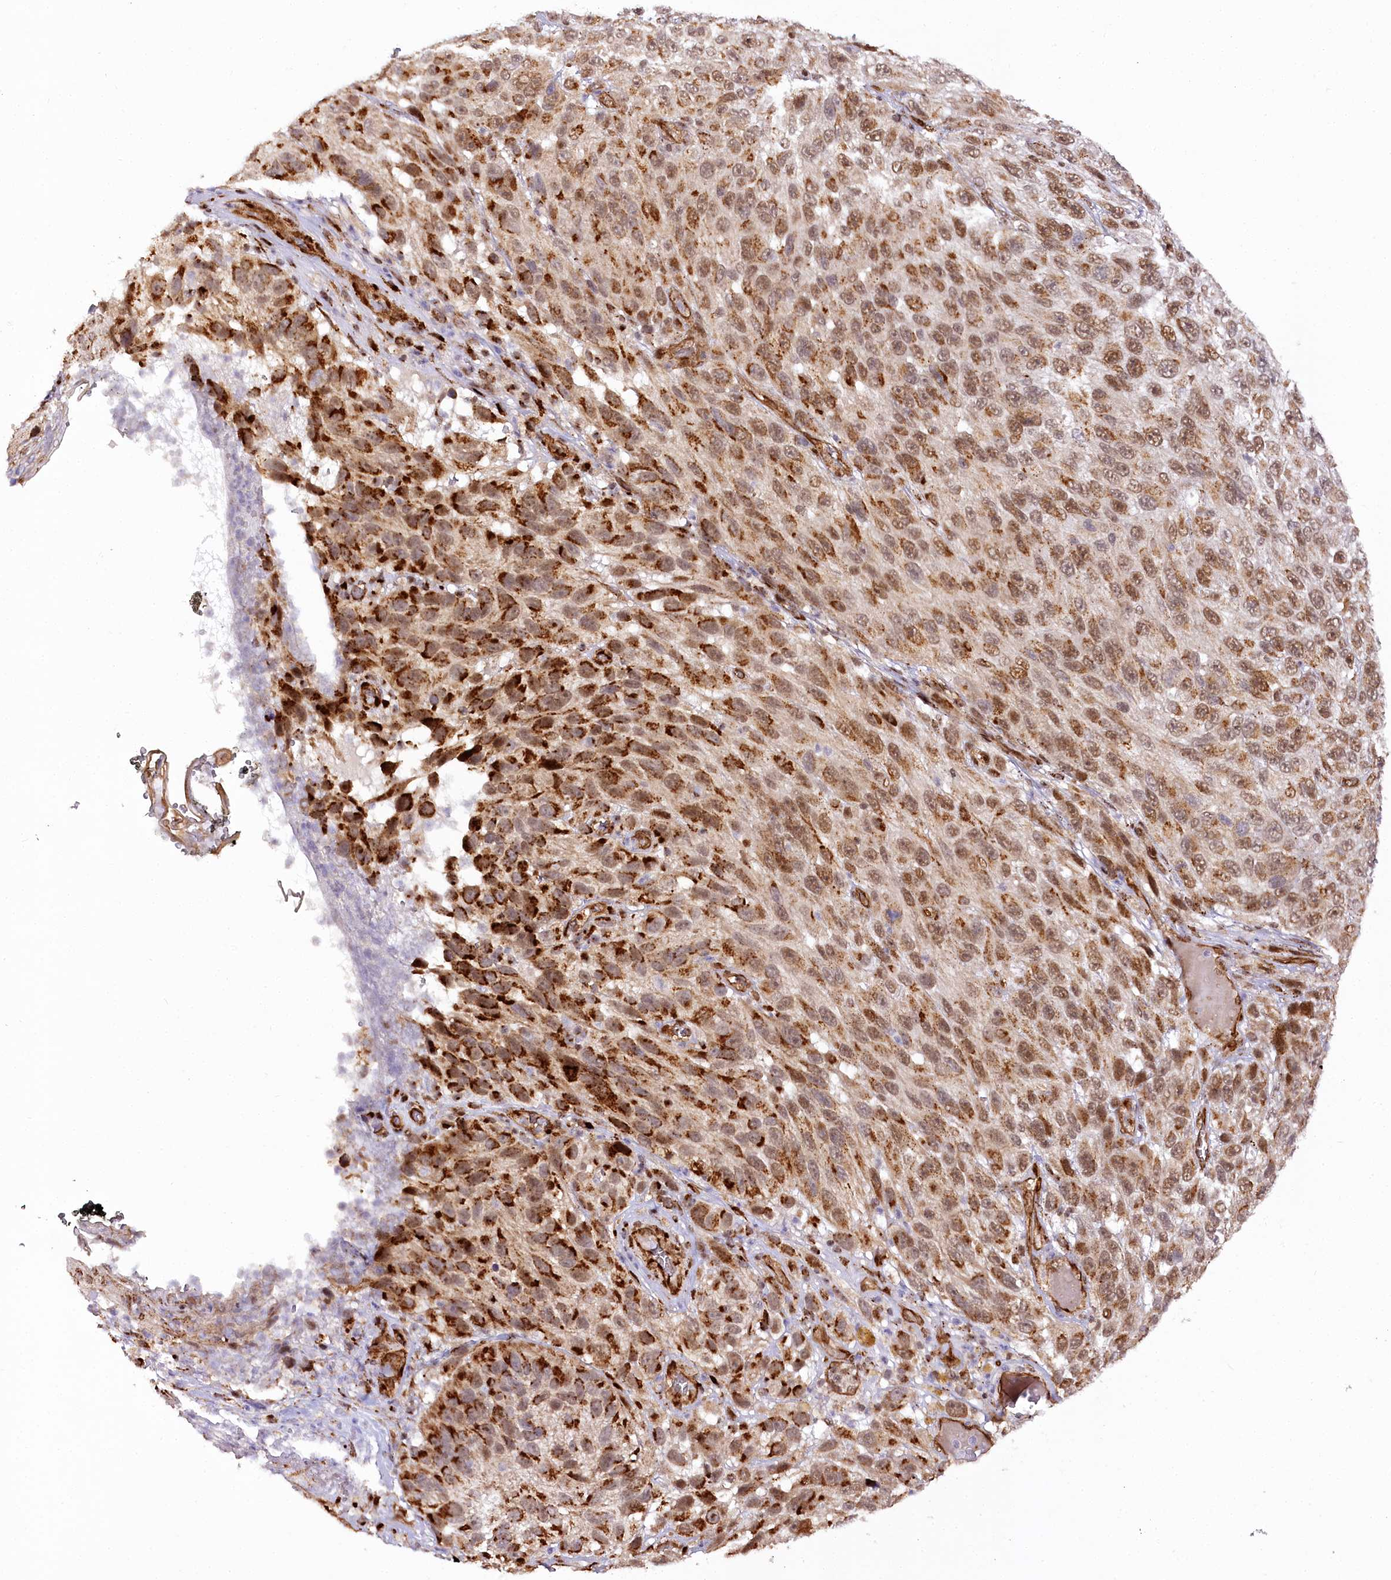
{"staining": {"intensity": "strong", "quantity": "25%-75%", "location": "cytoplasmic/membranous,nuclear"}, "tissue": "melanoma", "cell_type": "Tumor cells", "image_type": "cancer", "snomed": [{"axis": "morphology", "description": "Malignant melanoma, NOS"}, {"axis": "topography", "description": "Skin"}], "caption": "This micrograph demonstrates immunohistochemistry (IHC) staining of human melanoma, with high strong cytoplasmic/membranous and nuclear expression in about 25%-75% of tumor cells.", "gene": "COPG1", "patient": {"sex": "female", "age": 96}}